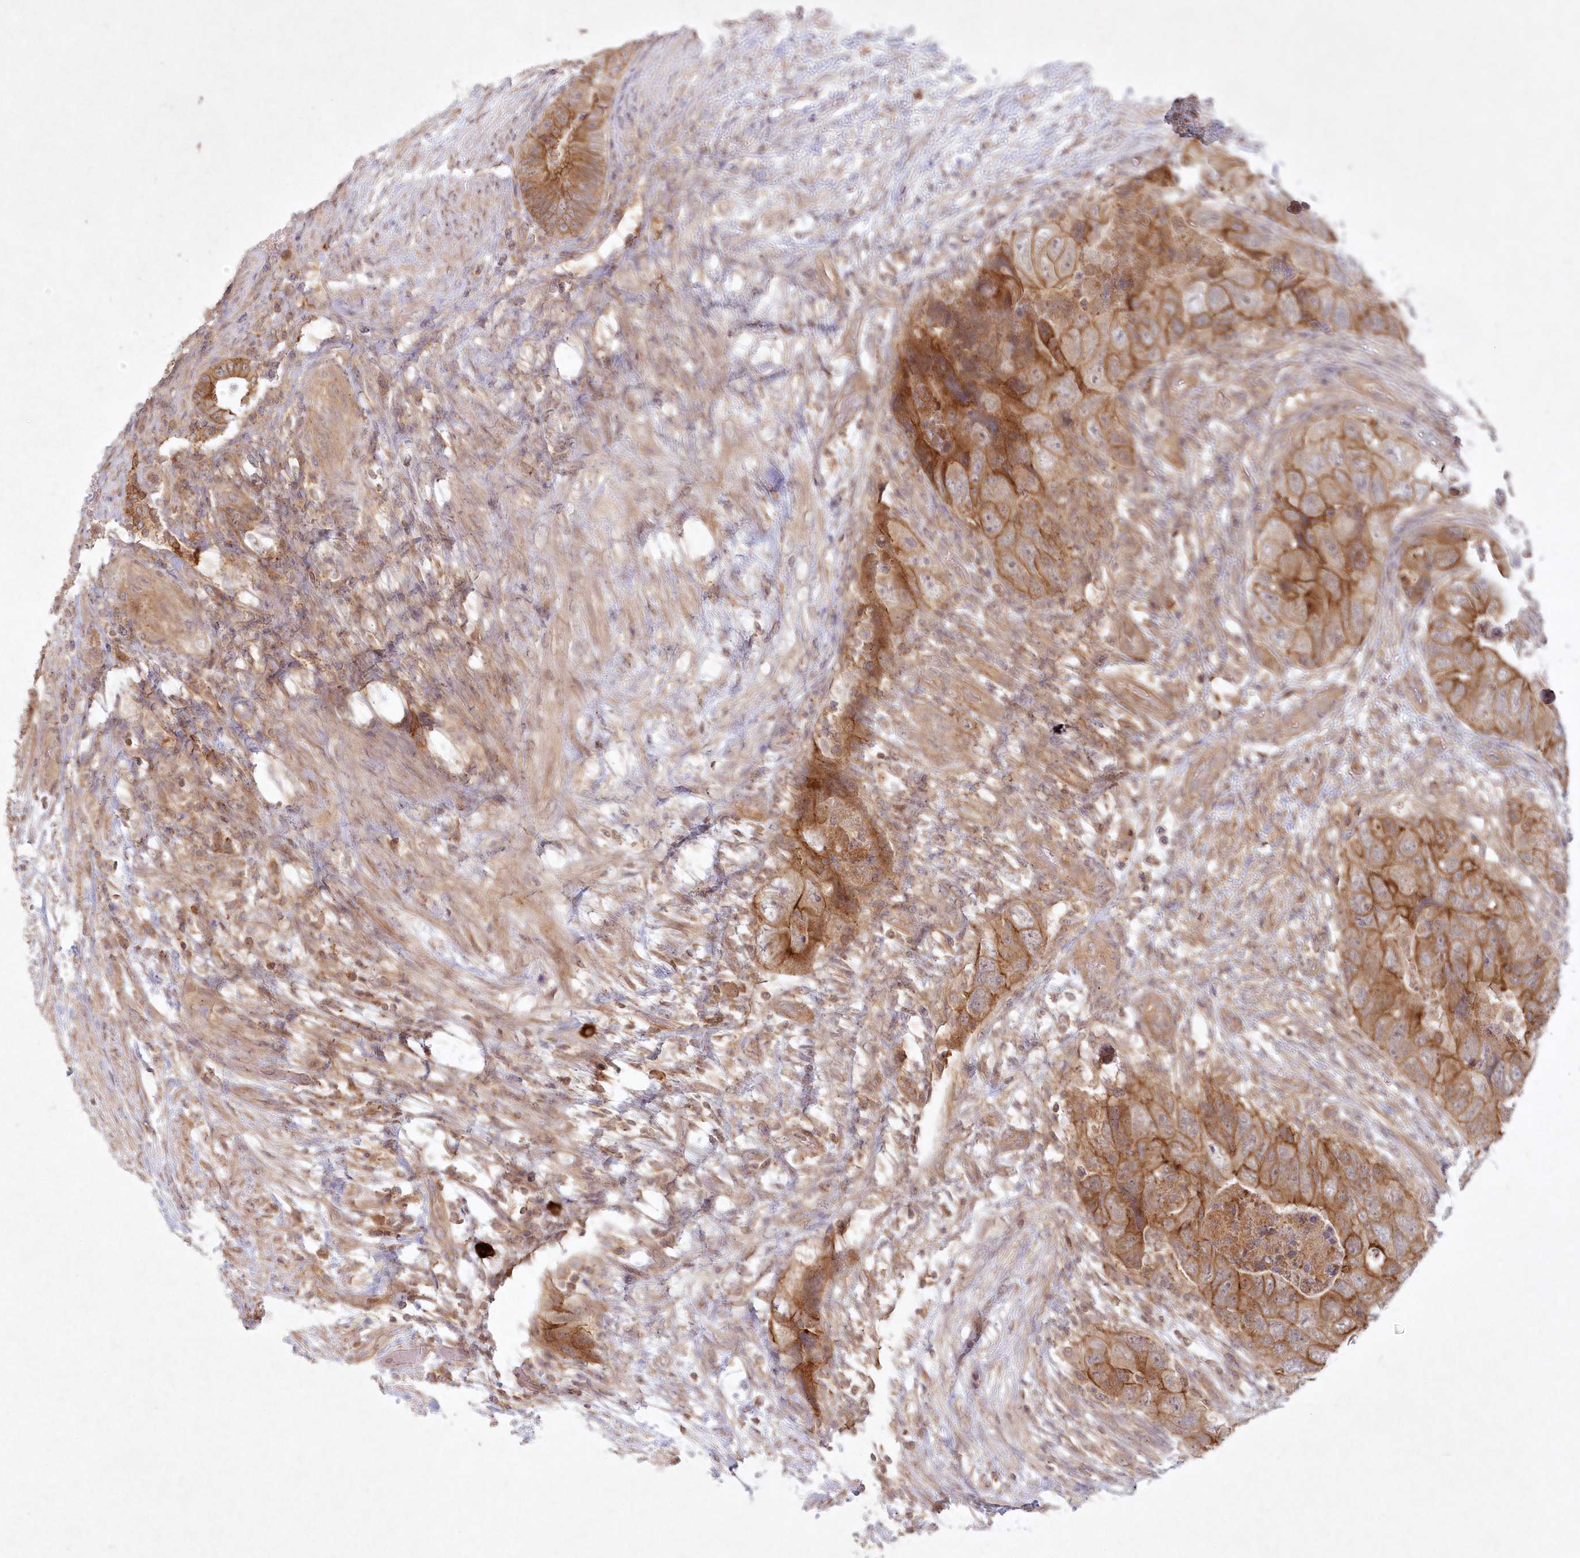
{"staining": {"intensity": "strong", "quantity": ">75%", "location": "cytoplasmic/membranous"}, "tissue": "colorectal cancer", "cell_type": "Tumor cells", "image_type": "cancer", "snomed": [{"axis": "morphology", "description": "Adenocarcinoma, NOS"}, {"axis": "topography", "description": "Rectum"}], "caption": "IHC of human colorectal adenocarcinoma shows high levels of strong cytoplasmic/membranous expression in about >75% of tumor cells.", "gene": "TOGARAM2", "patient": {"sex": "male", "age": 63}}